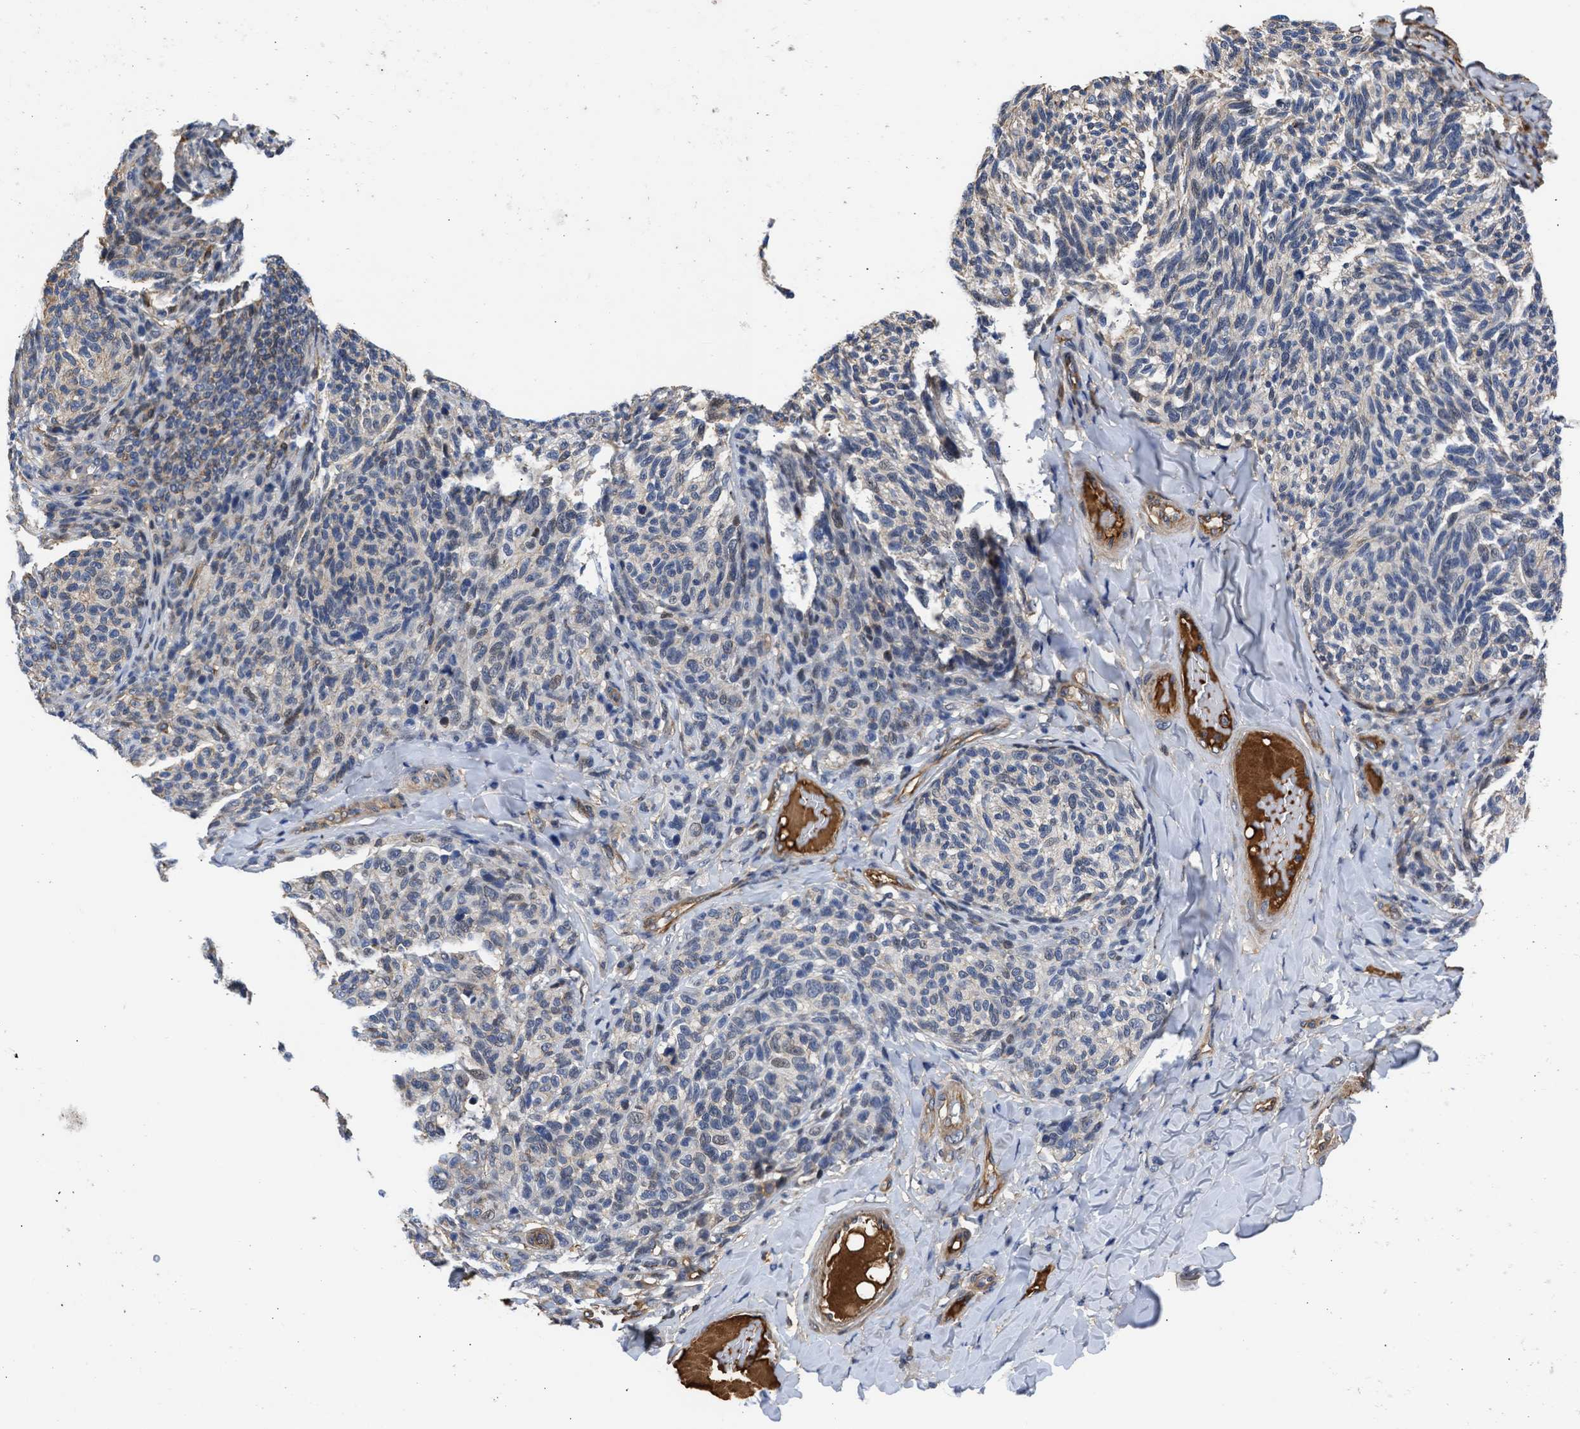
{"staining": {"intensity": "weak", "quantity": "<25%", "location": "cytoplasmic/membranous,nuclear"}, "tissue": "melanoma", "cell_type": "Tumor cells", "image_type": "cancer", "snomed": [{"axis": "morphology", "description": "Malignant melanoma, NOS"}, {"axis": "topography", "description": "Skin"}], "caption": "Malignant melanoma was stained to show a protein in brown. There is no significant staining in tumor cells.", "gene": "MAS1L", "patient": {"sex": "female", "age": 73}}